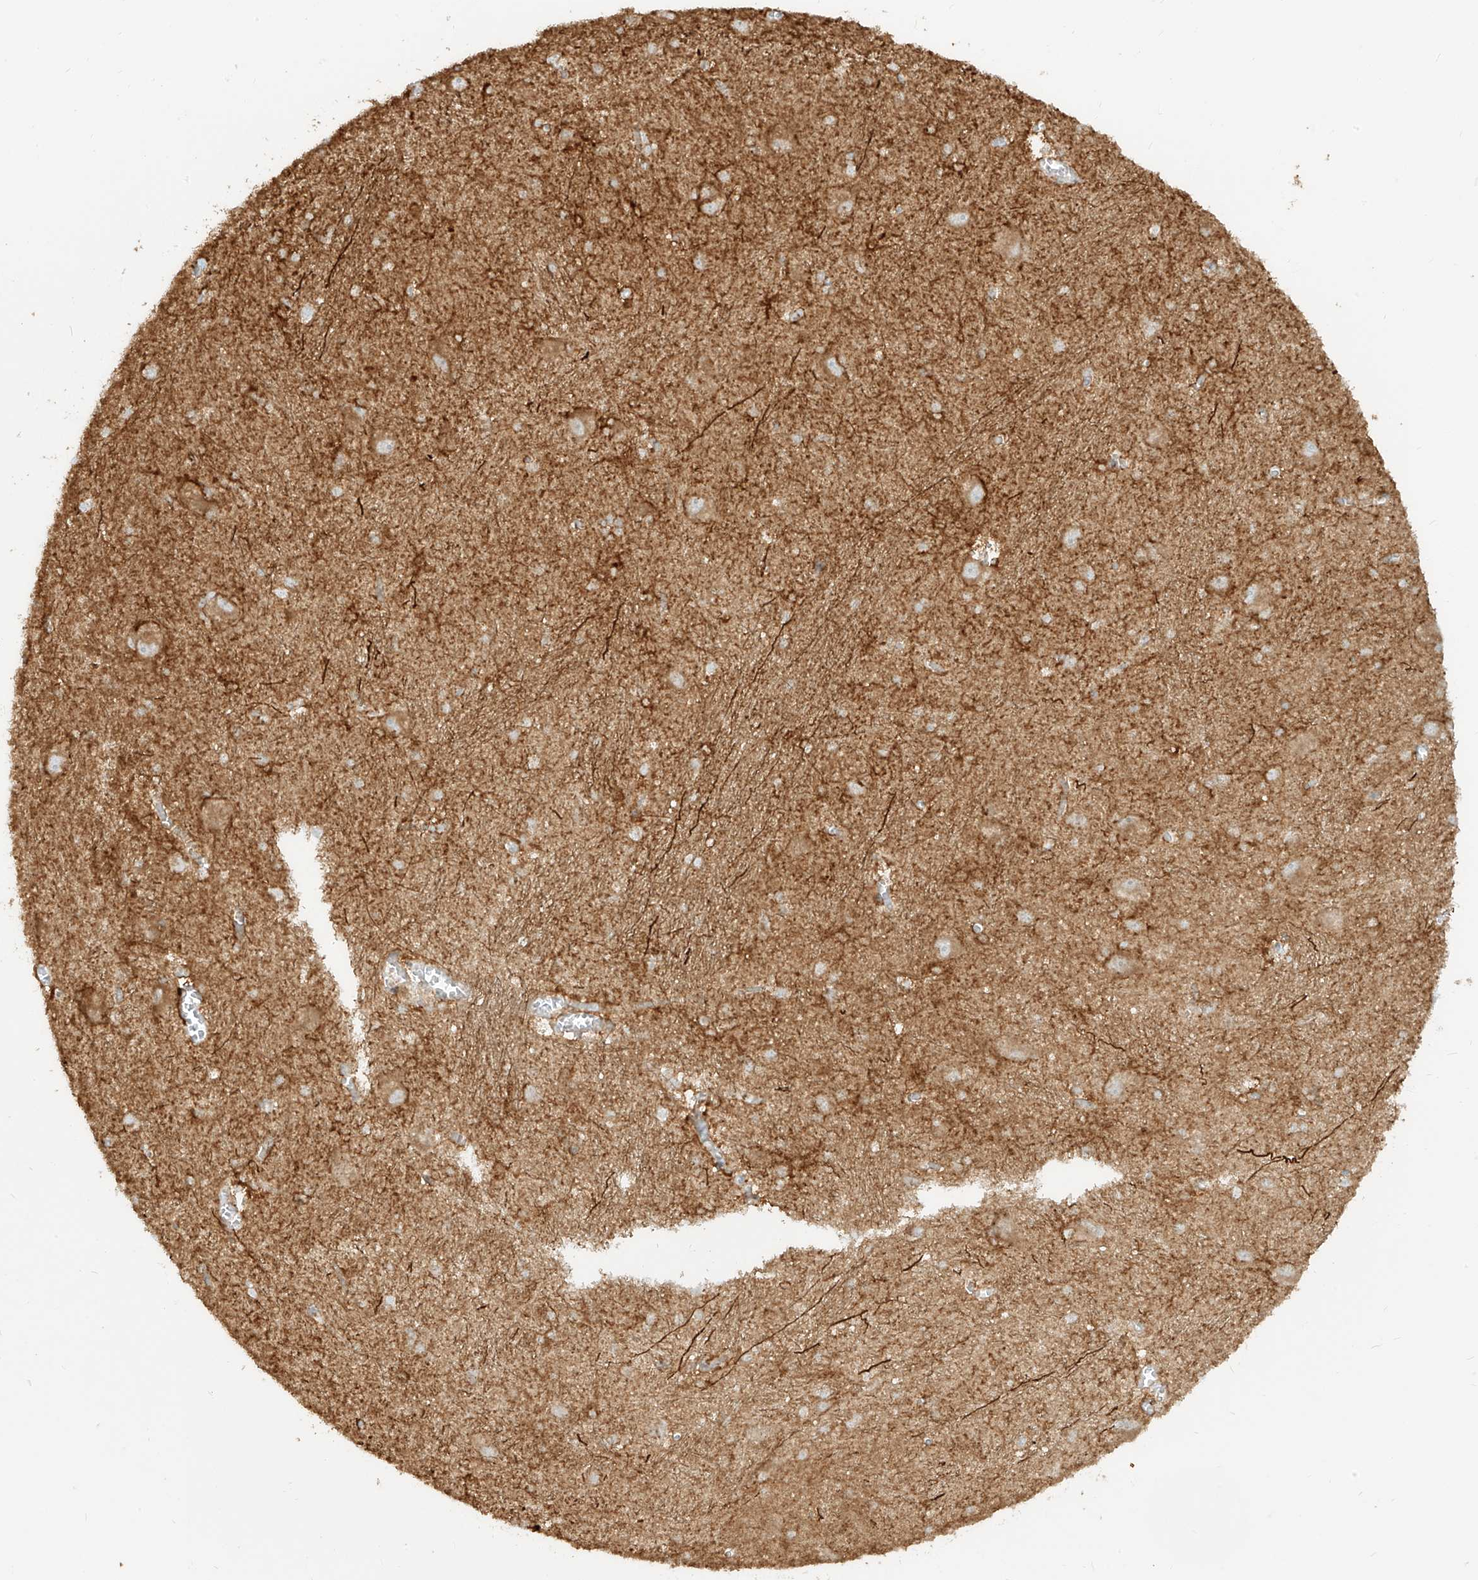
{"staining": {"intensity": "moderate", "quantity": "<25%", "location": "cytoplasmic/membranous"}, "tissue": "caudate", "cell_type": "Glial cells", "image_type": "normal", "snomed": [{"axis": "morphology", "description": "Normal tissue, NOS"}, {"axis": "topography", "description": "Lateral ventricle wall"}], "caption": "A brown stain labels moderate cytoplasmic/membranous expression of a protein in glial cells of benign human caudate.", "gene": "ZIM3", "patient": {"sex": "male", "age": 37}}